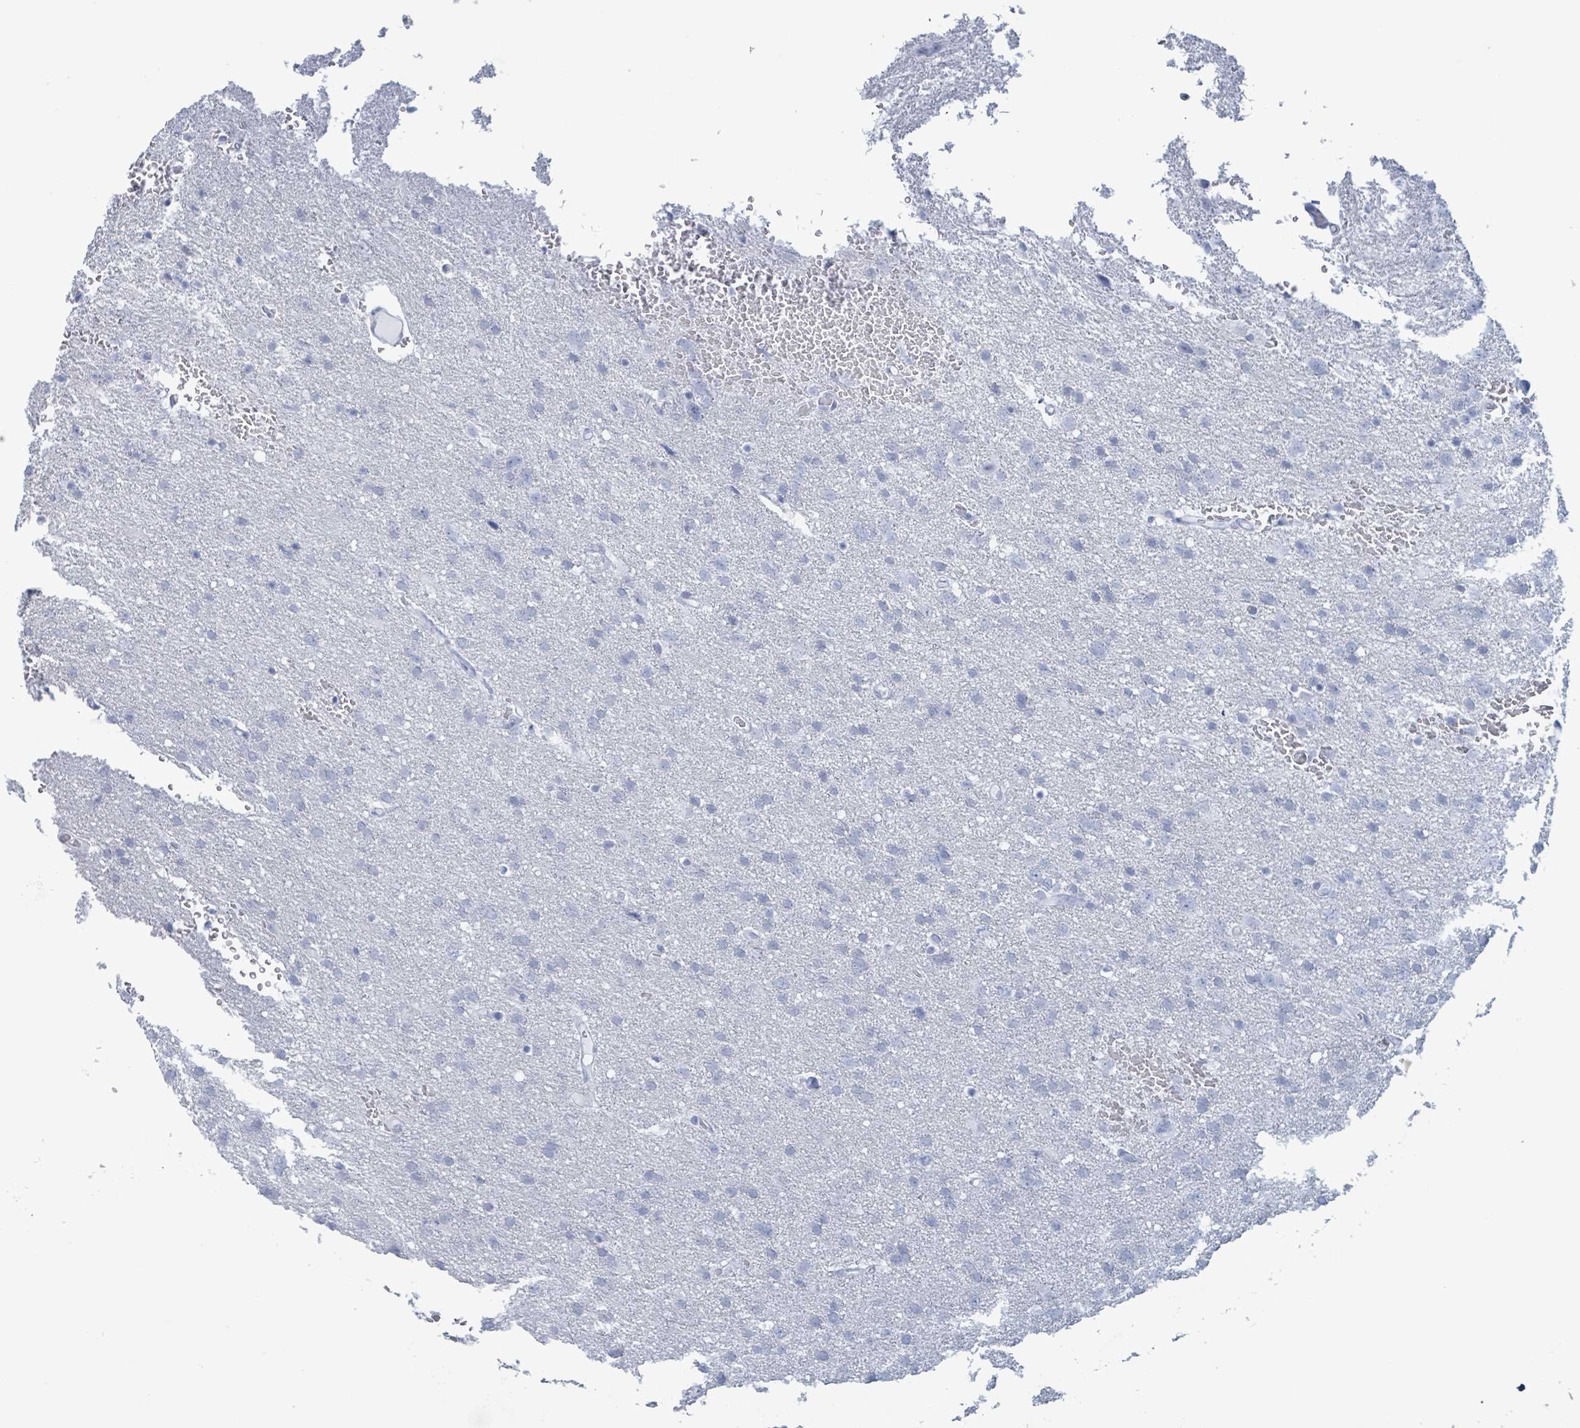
{"staining": {"intensity": "negative", "quantity": "none", "location": "none"}, "tissue": "glioma", "cell_type": "Tumor cells", "image_type": "cancer", "snomed": [{"axis": "morphology", "description": "Glioma, malignant, High grade"}, {"axis": "topography", "description": "Brain"}], "caption": "The histopathology image exhibits no significant expression in tumor cells of malignant glioma (high-grade). The staining is performed using DAB brown chromogen with nuclei counter-stained in using hematoxylin.", "gene": "KRT8", "patient": {"sex": "male", "age": 61}}